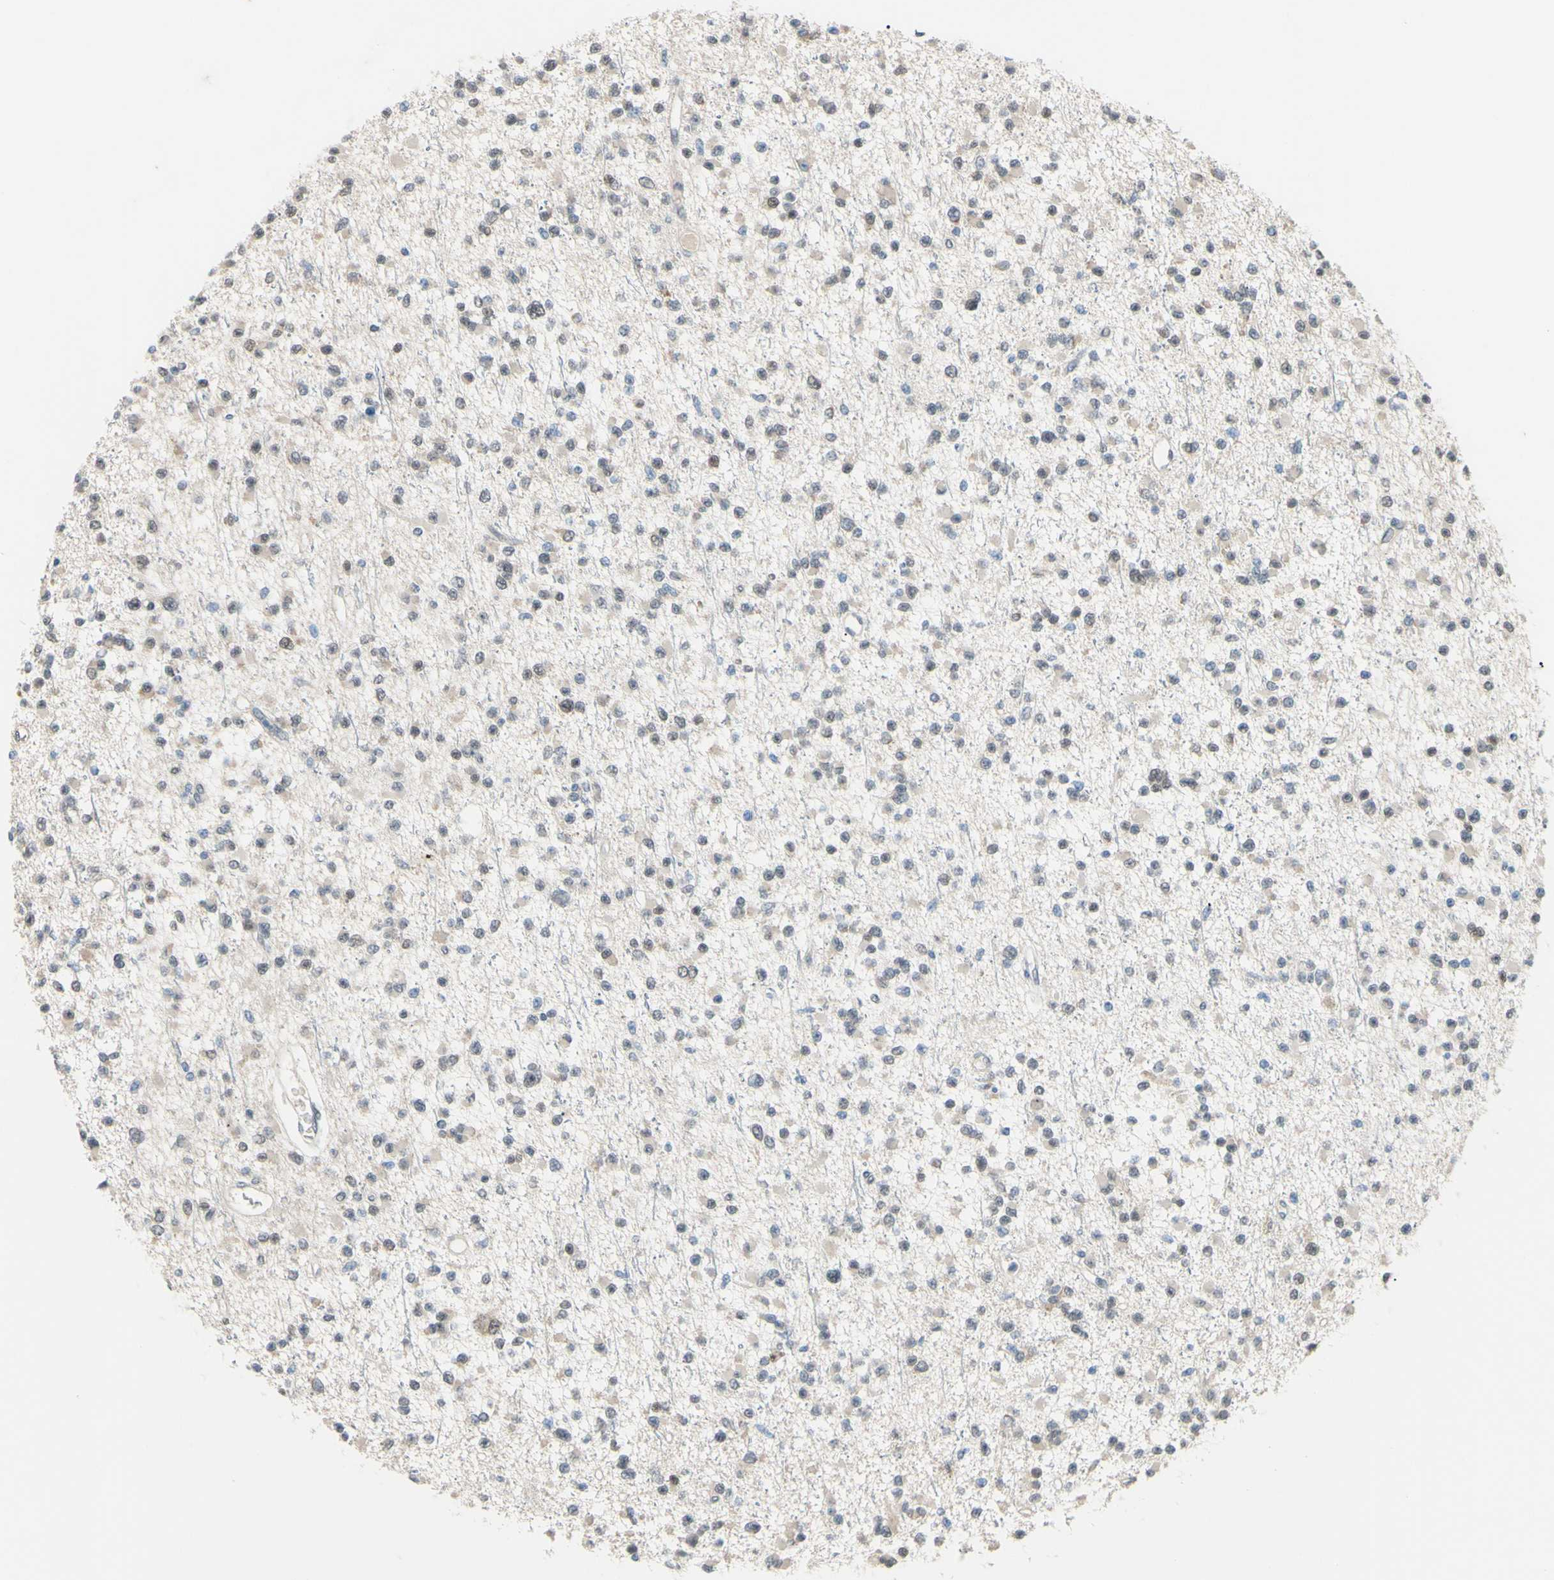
{"staining": {"intensity": "weak", "quantity": "25%-75%", "location": "cytoplasmic/membranous"}, "tissue": "glioma", "cell_type": "Tumor cells", "image_type": "cancer", "snomed": [{"axis": "morphology", "description": "Glioma, malignant, Low grade"}, {"axis": "topography", "description": "Brain"}], "caption": "Low-grade glioma (malignant) stained with a brown dye demonstrates weak cytoplasmic/membranous positive expression in about 25%-75% of tumor cells.", "gene": "SP4", "patient": {"sex": "female", "age": 22}}